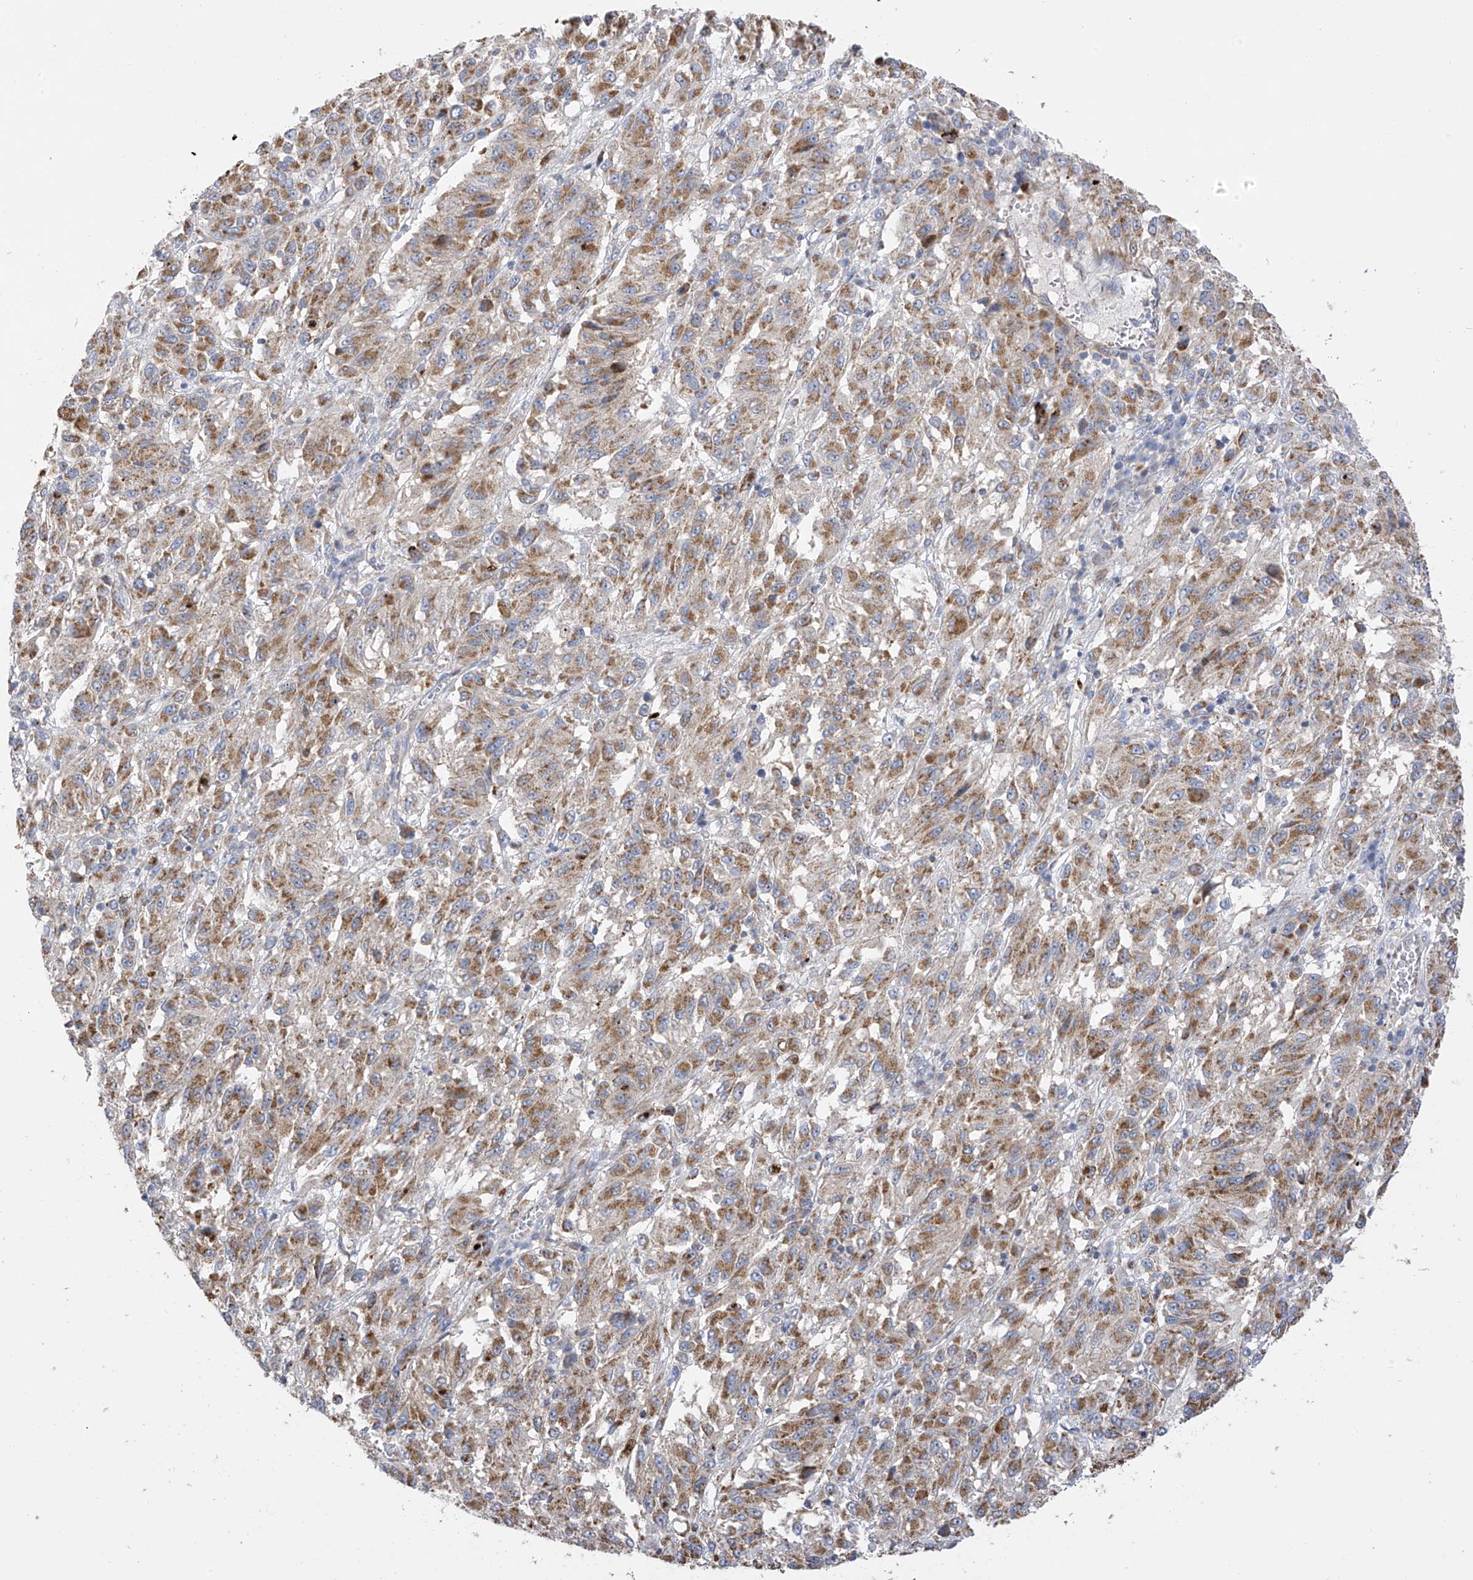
{"staining": {"intensity": "moderate", "quantity": ">75%", "location": "cytoplasmic/membranous"}, "tissue": "melanoma", "cell_type": "Tumor cells", "image_type": "cancer", "snomed": [{"axis": "morphology", "description": "Malignant melanoma, Metastatic site"}, {"axis": "topography", "description": "Lung"}], "caption": "High-magnification brightfield microscopy of melanoma stained with DAB (brown) and counterstained with hematoxylin (blue). tumor cells exhibit moderate cytoplasmic/membranous positivity is seen in about>75% of cells.", "gene": "ITM2B", "patient": {"sex": "male", "age": 64}}